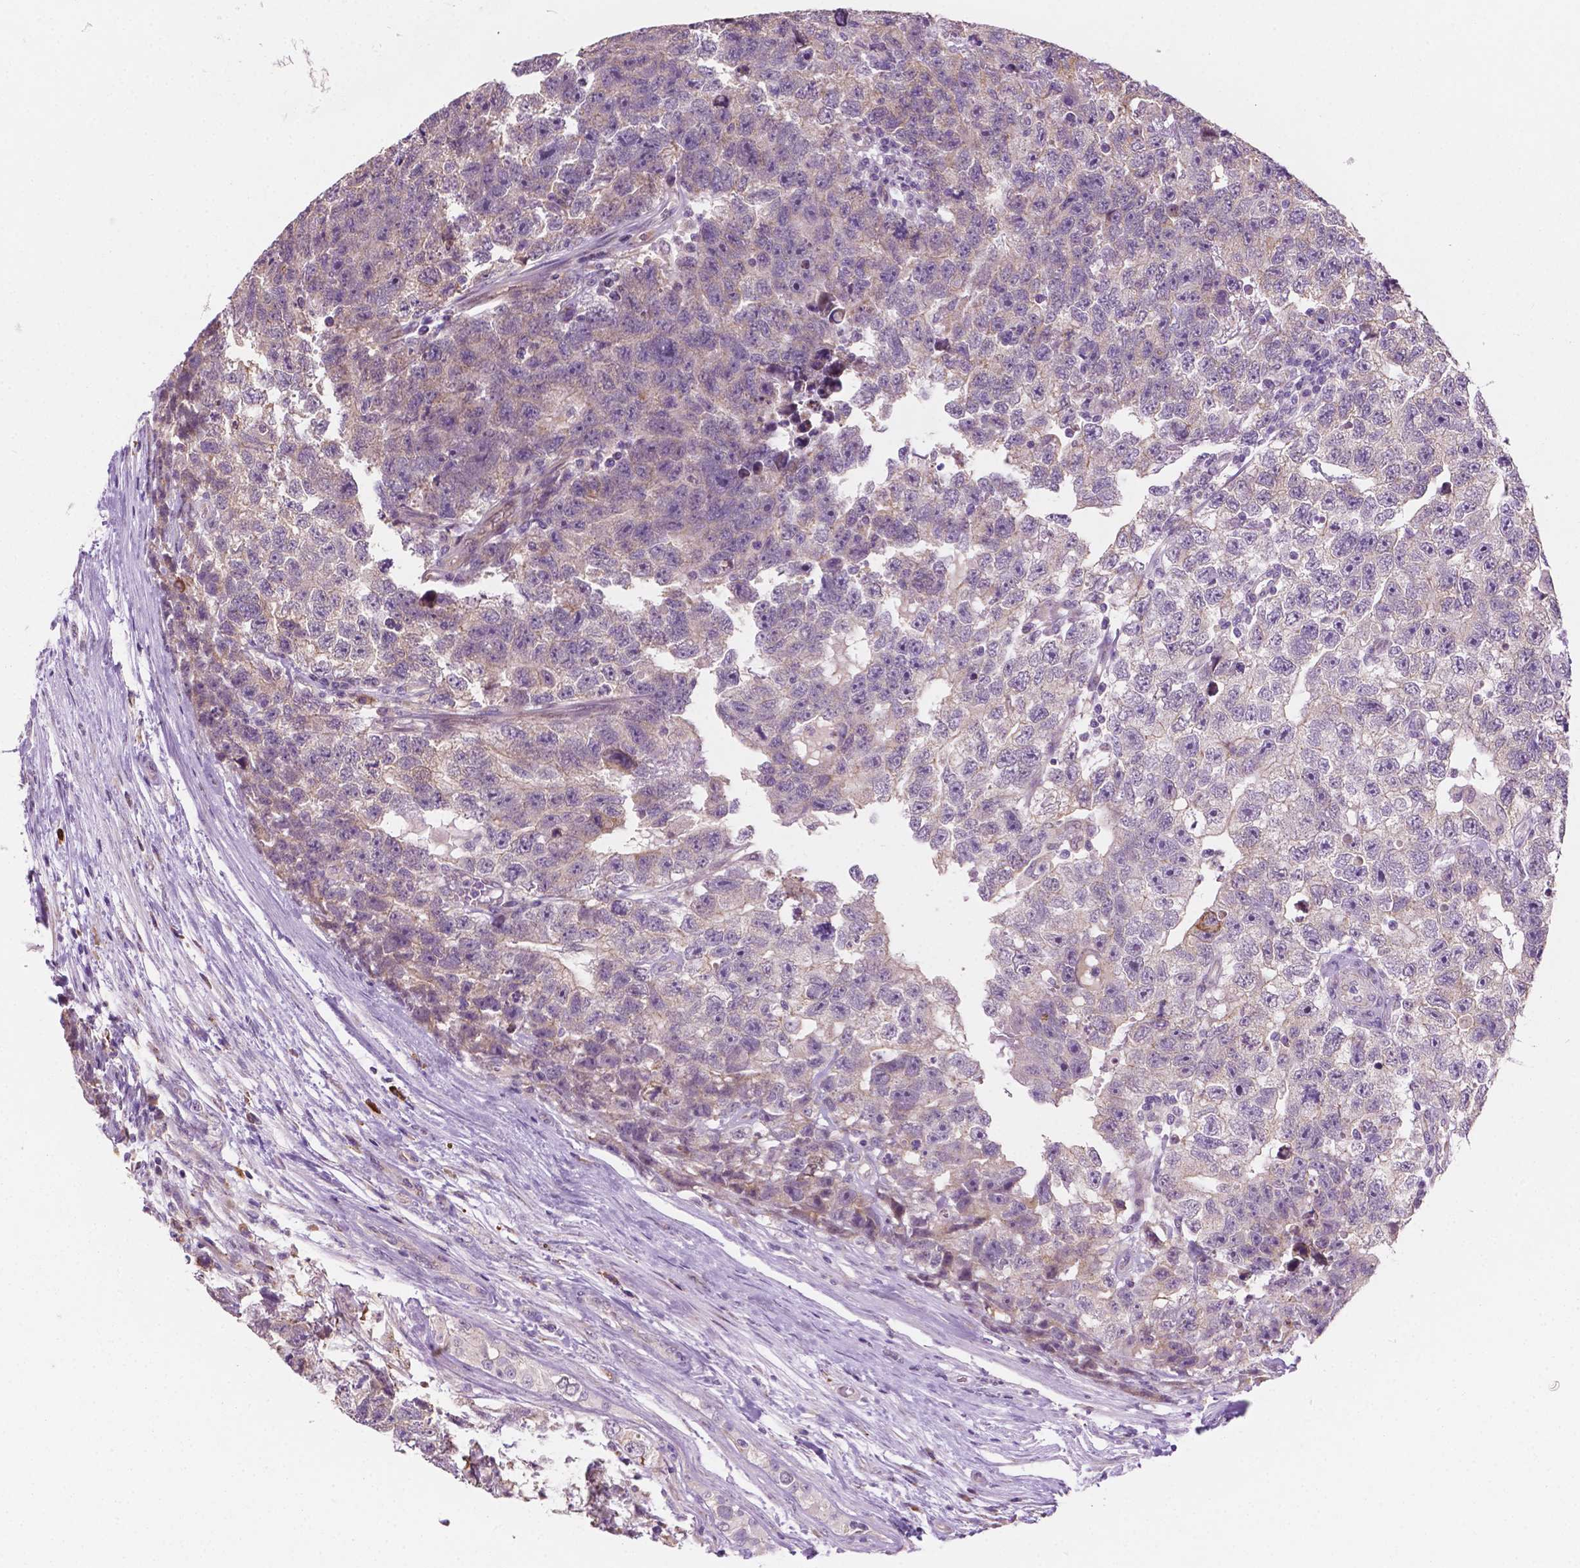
{"staining": {"intensity": "weak", "quantity": "25%-75%", "location": "cytoplasmic/membranous"}, "tissue": "testis cancer", "cell_type": "Tumor cells", "image_type": "cancer", "snomed": [{"axis": "morphology", "description": "Carcinoma, Embryonal, NOS"}, {"axis": "topography", "description": "Testis"}], "caption": "Tumor cells show low levels of weak cytoplasmic/membranous staining in about 25%-75% of cells in embryonal carcinoma (testis).", "gene": "LRP1B", "patient": {"sex": "male", "age": 22}}